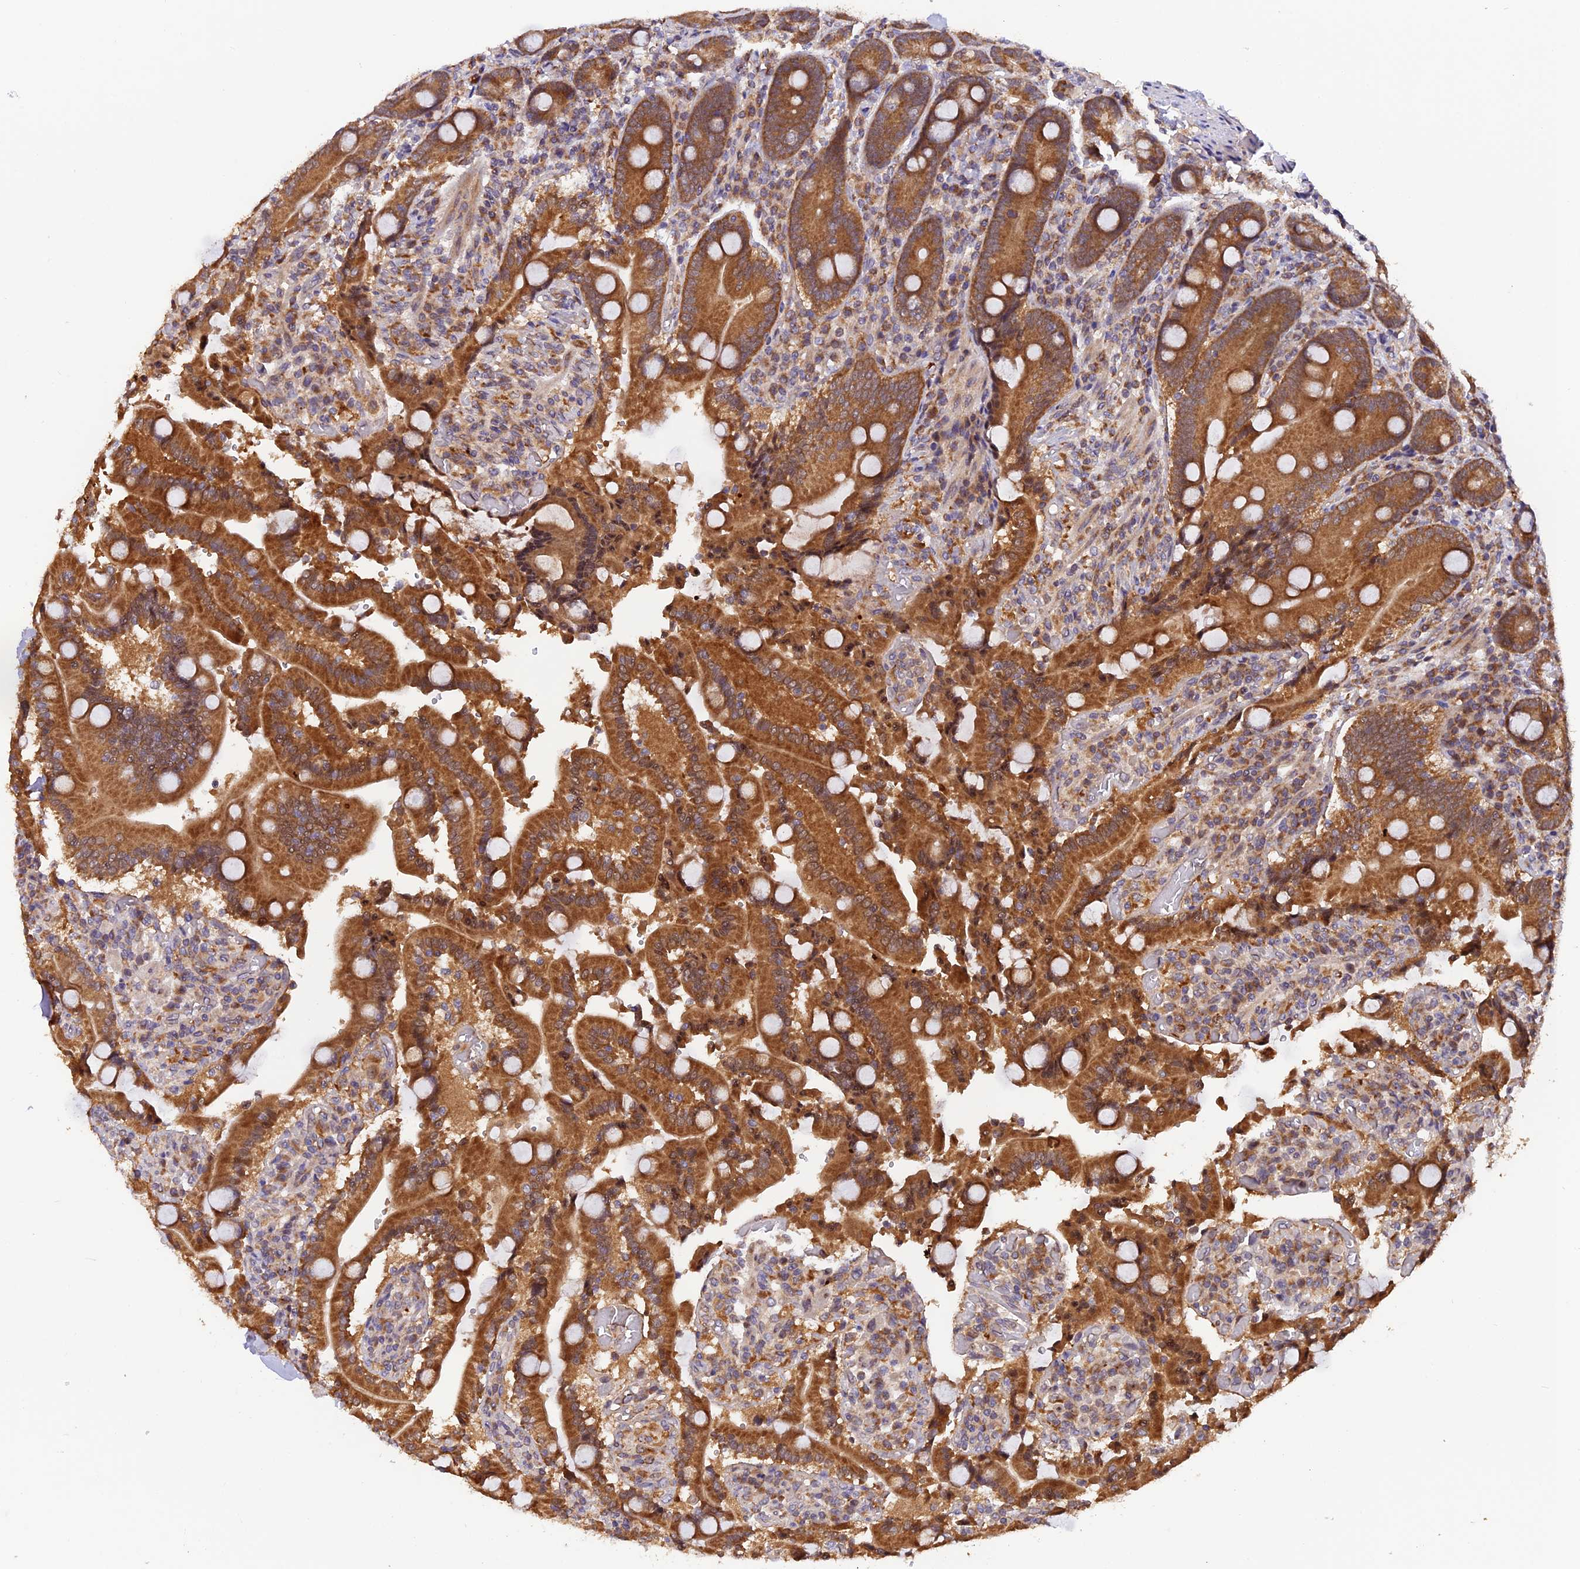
{"staining": {"intensity": "strong", "quantity": ">75%", "location": "cytoplasmic/membranous"}, "tissue": "duodenum", "cell_type": "Glandular cells", "image_type": "normal", "snomed": [{"axis": "morphology", "description": "Normal tissue, NOS"}, {"axis": "topography", "description": "Duodenum"}], "caption": "DAB immunohistochemical staining of unremarkable human duodenum reveals strong cytoplasmic/membranous protein staining in approximately >75% of glandular cells.", "gene": "MNS1", "patient": {"sex": "female", "age": 62}}